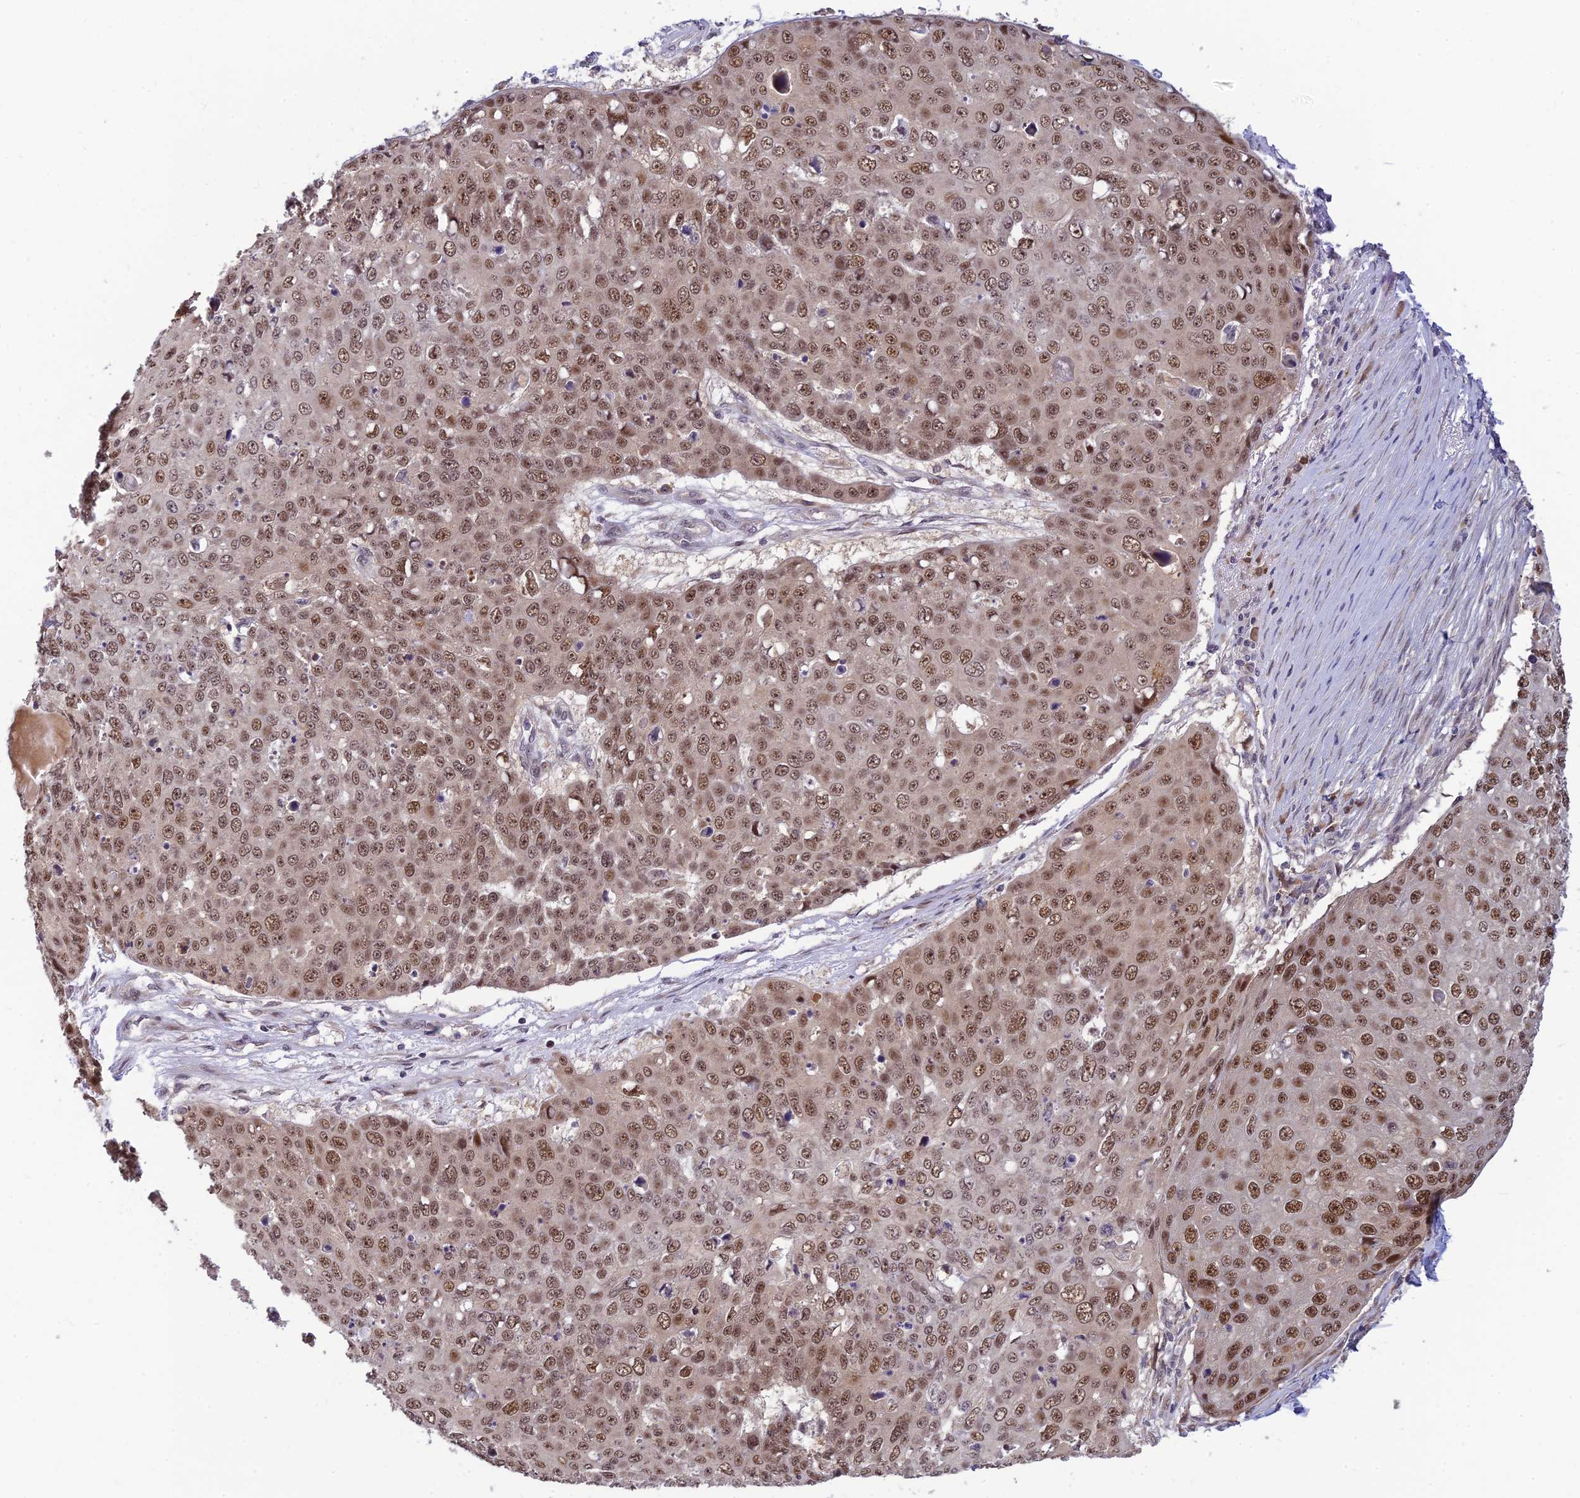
{"staining": {"intensity": "moderate", "quantity": ">75%", "location": "nuclear"}, "tissue": "skin cancer", "cell_type": "Tumor cells", "image_type": "cancer", "snomed": [{"axis": "morphology", "description": "Squamous cell carcinoma, NOS"}, {"axis": "topography", "description": "Skin"}], "caption": "Human skin cancer stained for a protein (brown) shows moderate nuclear positive positivity in about >75% of tumor cells.", "gene": "ASPDH", "patient": {"sex": "male", "age": 71}}